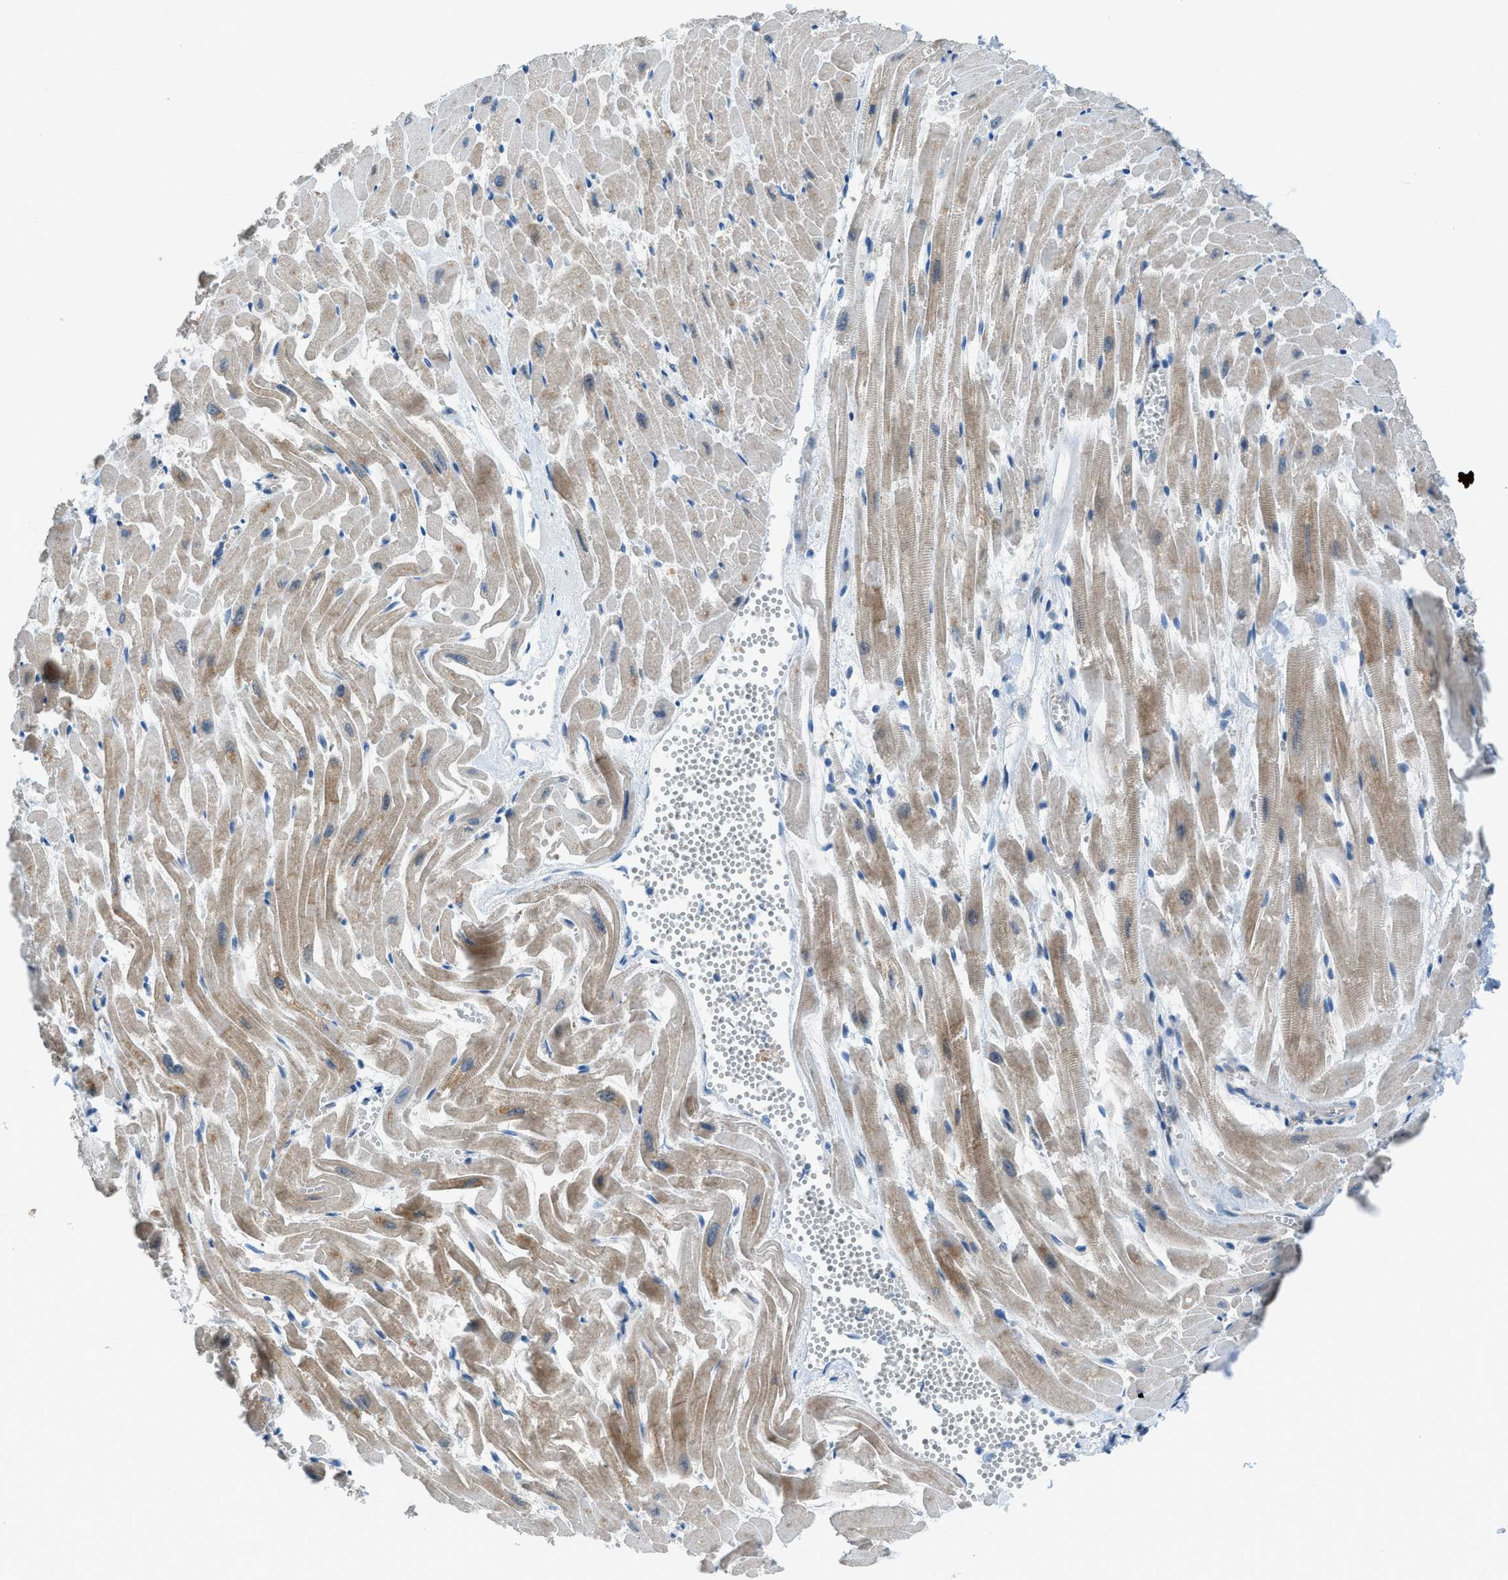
{"staining": {"intensity": "weak", "quantity": "25%-75%", "location": "cytoplasmic/membranous"}, "tissue": "heart muscle", "cell_type": "Cardiomyocytes", "image_type": "normal", "snomed": [{"axis": "morphology", "description": "Normal tissue, NOS"}, {"axis": "topography", "description": "Heart"}], "caption": "Immunohistochemical staining of unremarkable heart muscle exhibits 25%-75% levels of weak cytoplasmic/membranous protein expression in about 25%-75% of cardiomyocytes. The protein is stained brown, and the nuclei are stained in blue (DAB IHC with brightfield microscopy, high magnification).", "gene": "PRKN", "patient": {"sex": "female", "age": 19}}